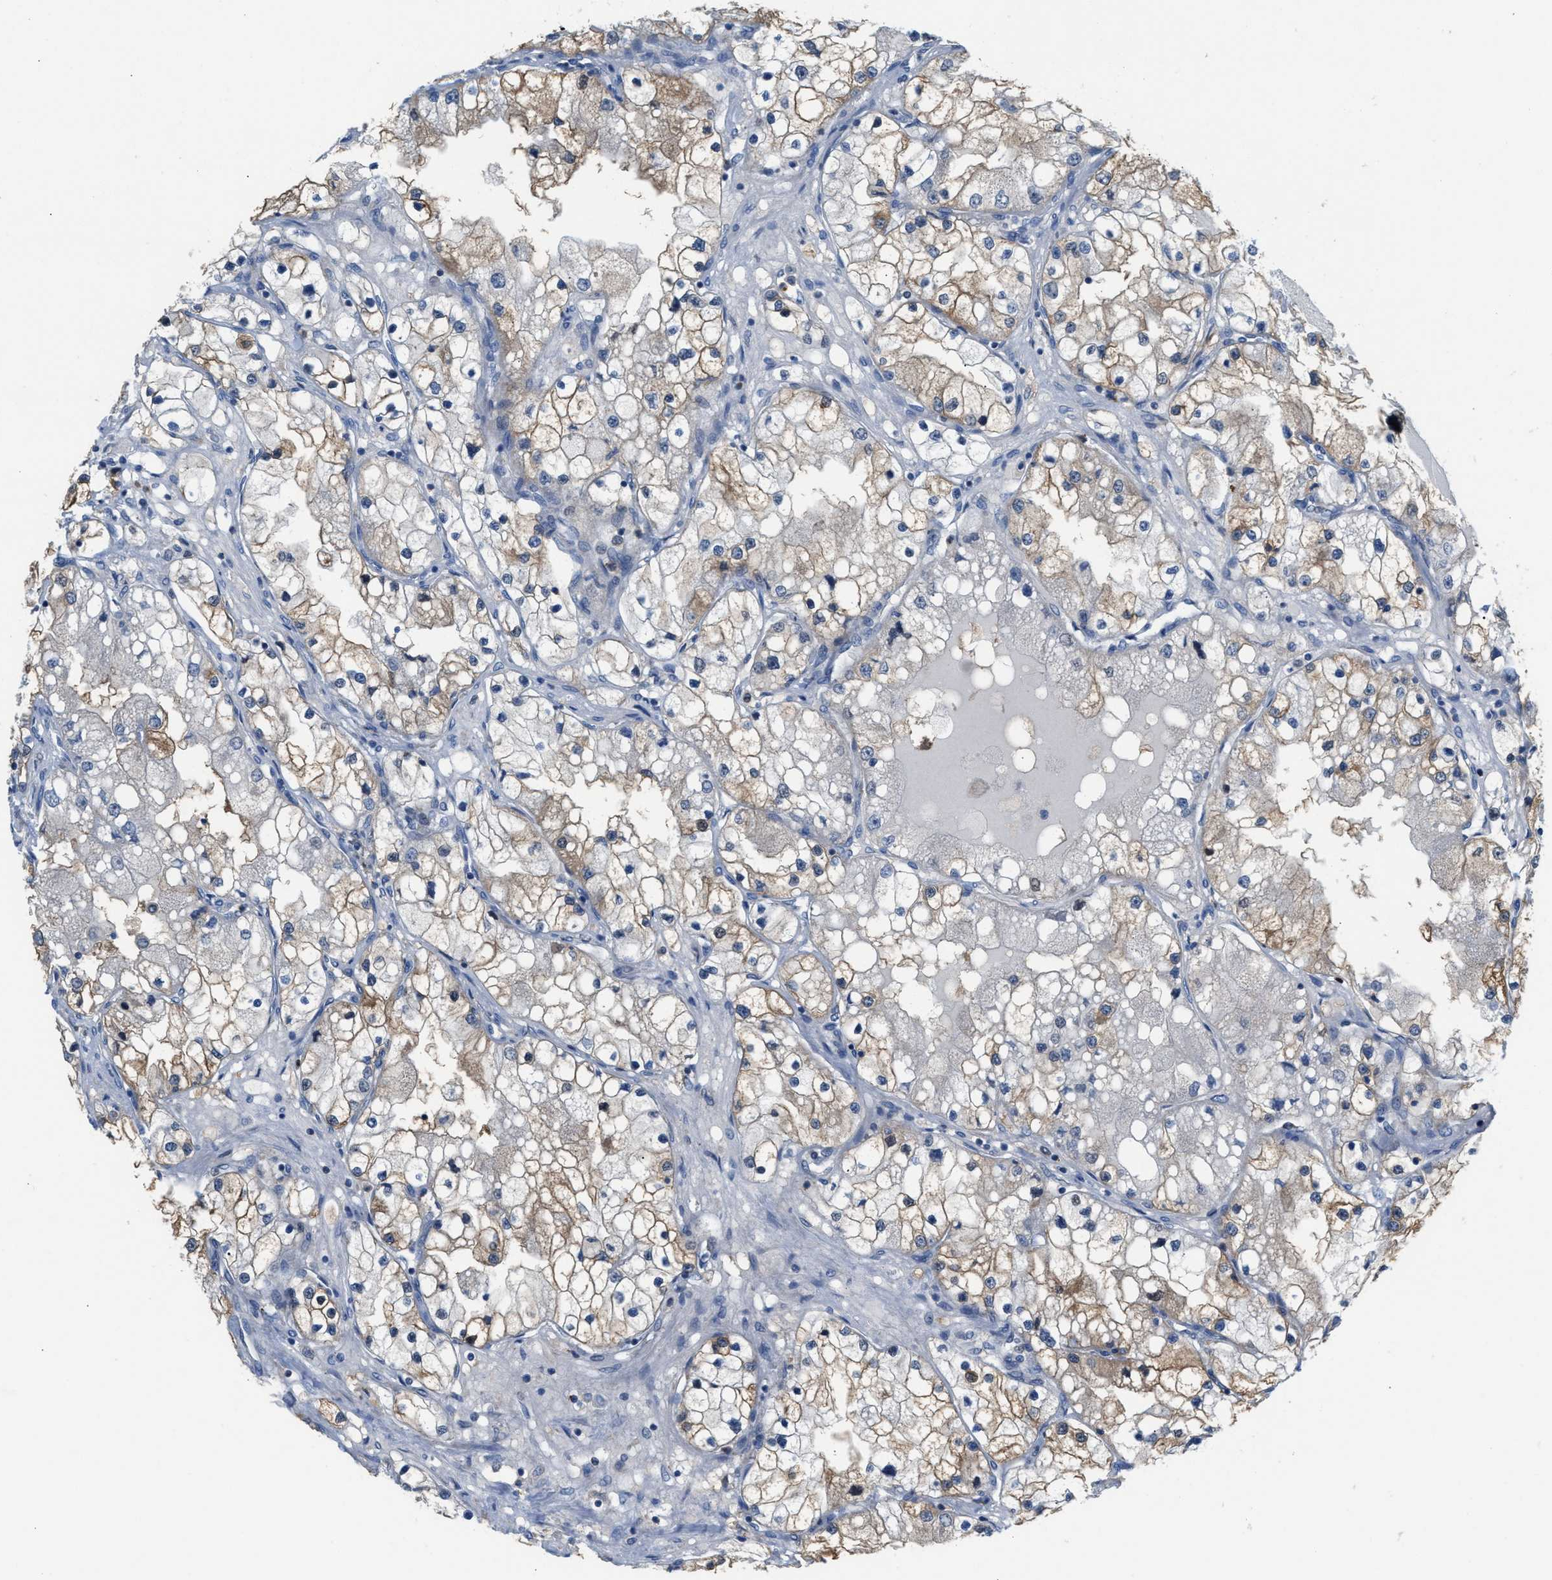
{"staining": {"intensity": "weak", "quantity": "25%-75%", "location": "cytoplasmic/membranous"}, "tissue": "renal cancer", "cell_type": "Tumor cells", "image_type": "cancer", "snomed": [{"axis": "morphology", "description": "Adenocarcinoma, NOS"}, {"axis": "topography", "description": "Kidney"}], "caption": "This is an image of IHC staining of renal adenocarcinoma, which shows weak positivity in the cytoplasmic/membranous of tumor cells.", "gene": "PPM1D", "patient": {"sex": "male", "age": 68}}